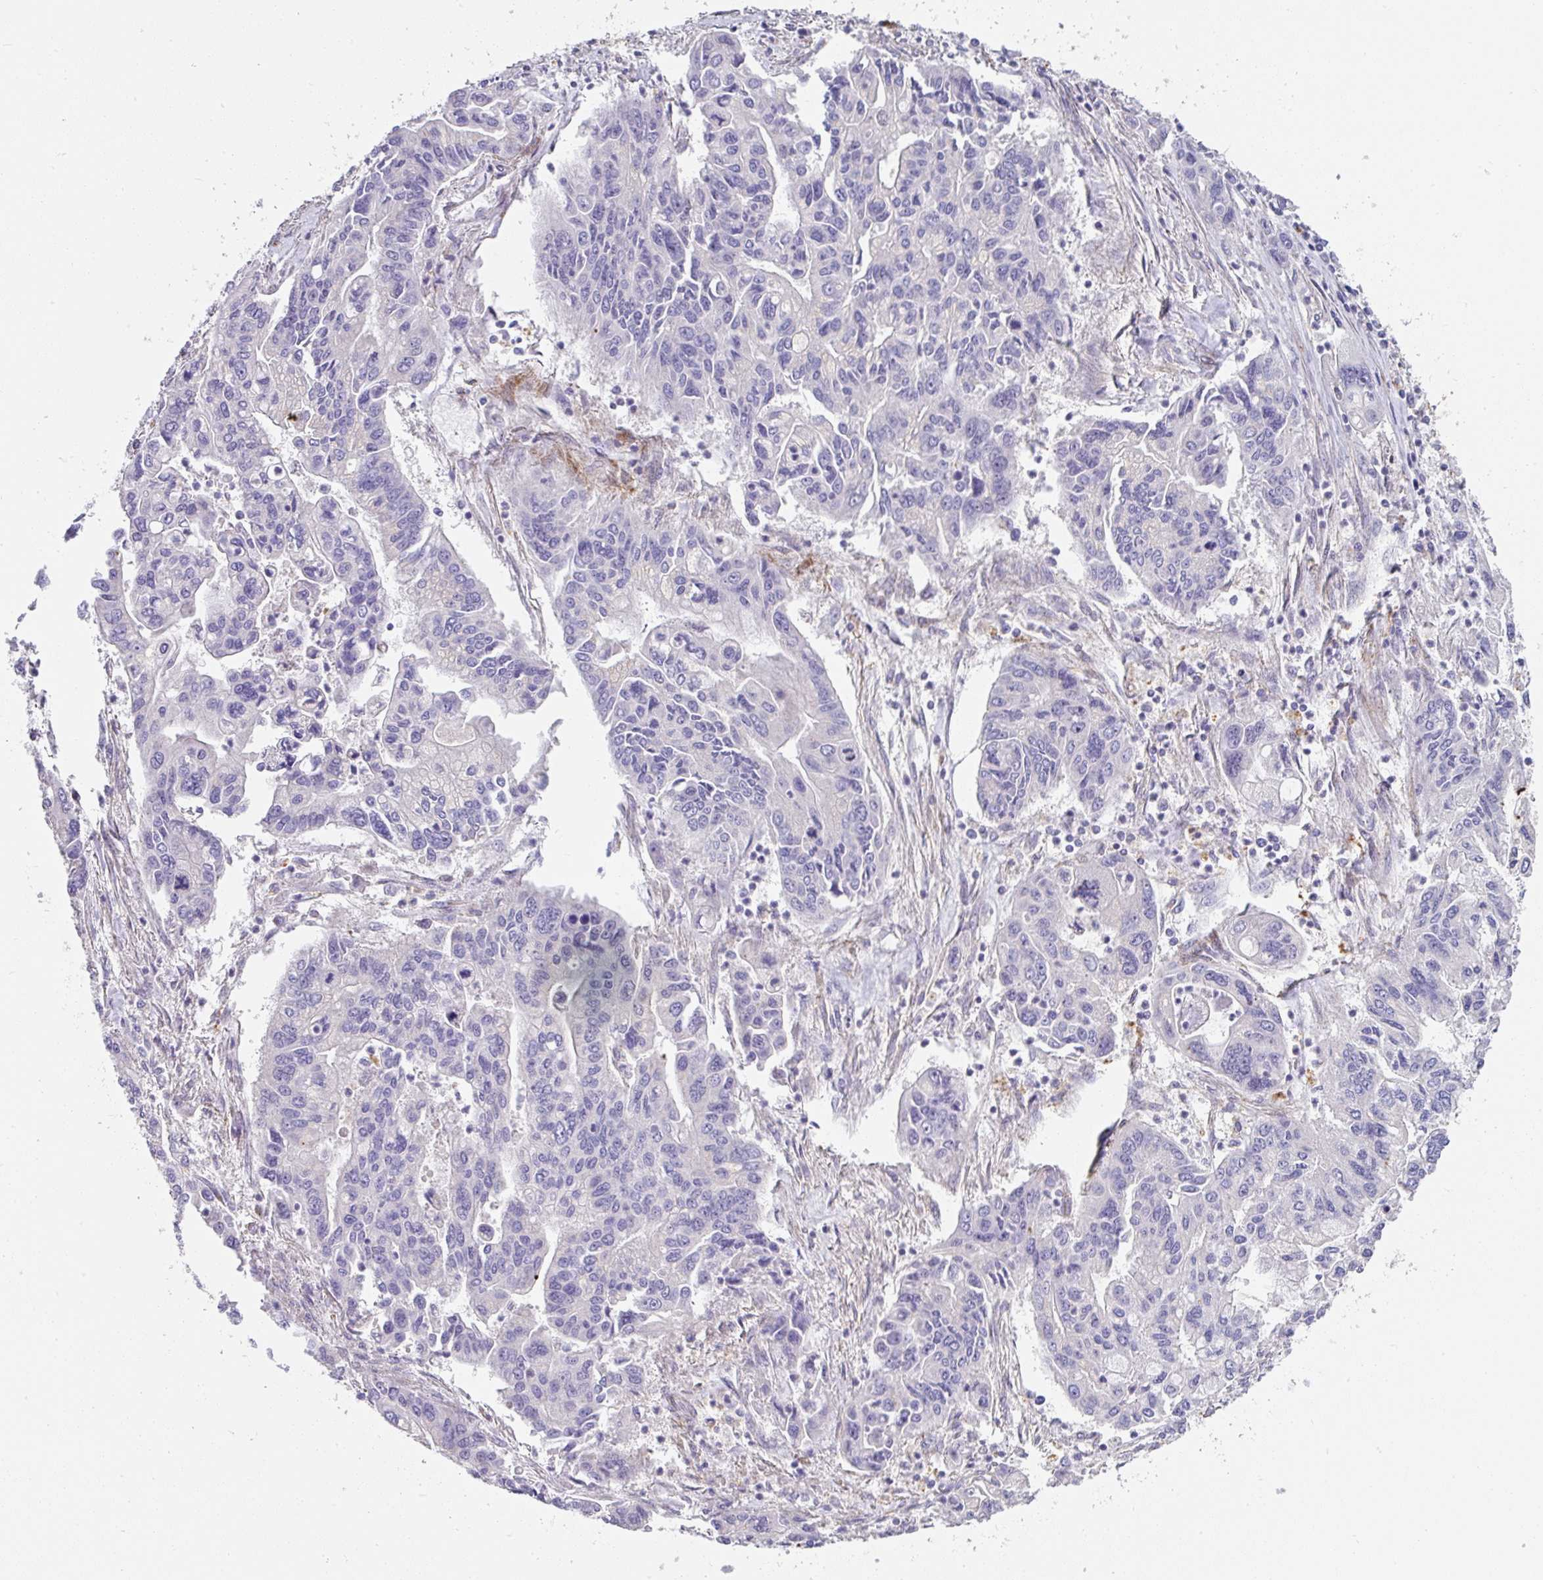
{"staining": {"intensity": "negative", "quantity": "none", "location": "none"}, "tissue": "pancreatic cancer", "cell_type": "Tumor cells", "image_type": "cancer", "snomed": [{"axis": "morphology", "description": "Adenocarcinoma, NOS"}, {"axis": "topography", "description": "Pancreas"}], "caption": "DAB (3,3'-diaminobenzidine) immunohistochemical staining of human pancreatic adenocarcinoma displays no significant positivity in tumor cells.", "gene": "SLC25A17", "patient": {"sex": "male", "age": 62}}